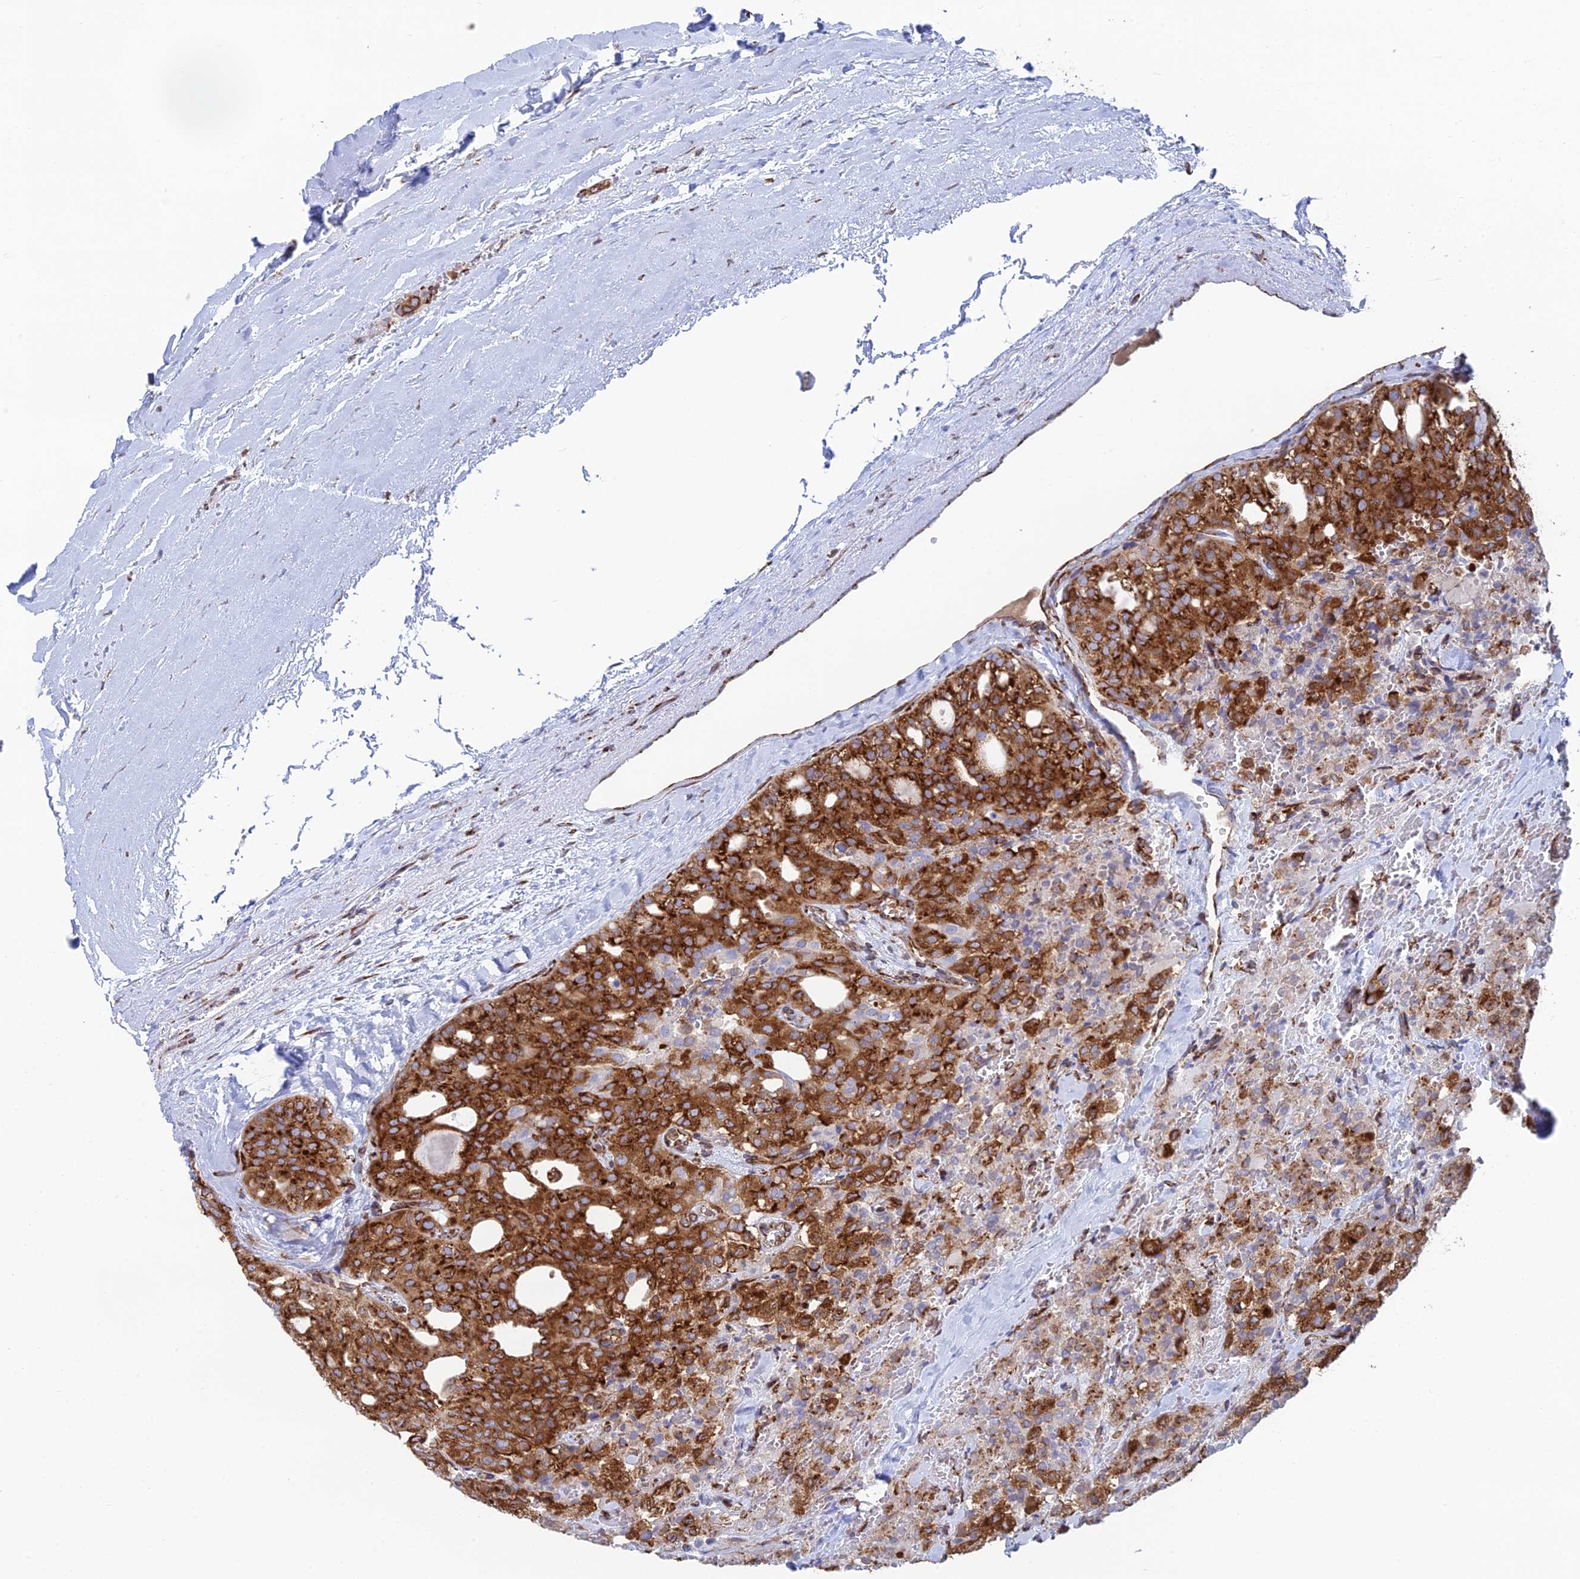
{"staining": {"intensity": "strong", "quantity": ">75%", "location": "cytoplasmic/membranous"}, "tissue": "thyroid cancer", "cell_type": "Tumor cells", "image_type": "cancer", "snomed": [{"axis": "morphology", "description": "Follicular adenoma carcinoma, NOS"}, {"axis": "topography", "description": "Thyroid gland"}], "caption": "Thyroid cancer tissue demonstrates strong cytoplasmic/membranous expression in approximately >75% of tumor cells, visualized by immunohistochemistry. (Brightfield microscopy of DAB IHC at high magnification).", "gene": "CCDC69", "patient": {"sex": "male", "age": 75}}